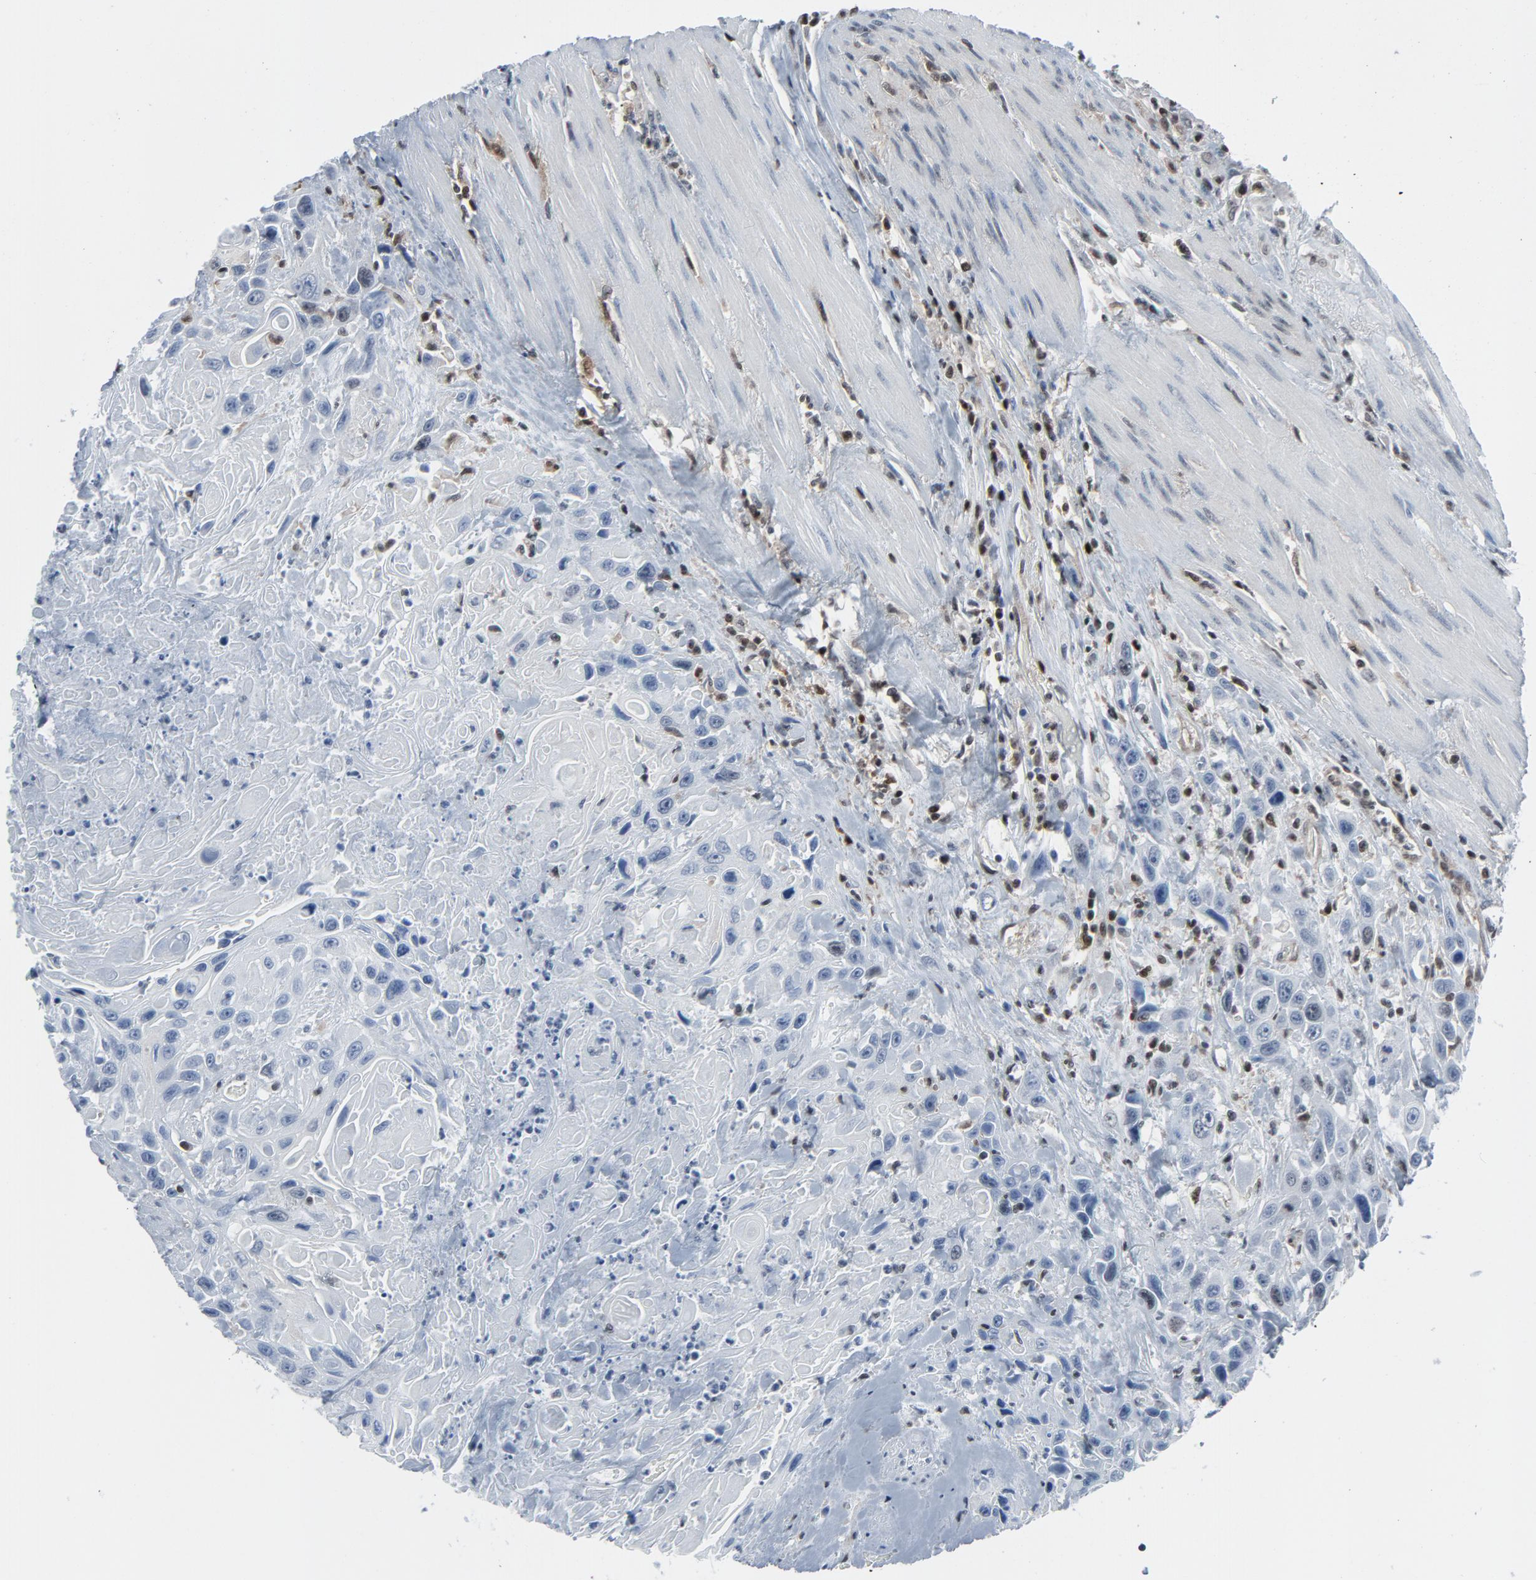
{"staining": {"intensity": "negative", "quantity": "none", "location": "none"}, "tissue": "urothelial cancer", "cell_type": "Tumor cells", "image_type": "cancer", "snomed": [{"axis": "morphology", "description": "Urothelial carcinoma, High grade"}, {"axis": "topography", "description": "Urinary bladder"}], "caption": "A photomicrograph of urothelial carcinoma (high-grade) stained for a protein reveals no brown staining in tumor cells.", "gene": "STAT5A", "patient": {"sex": "female", "age": 84}}